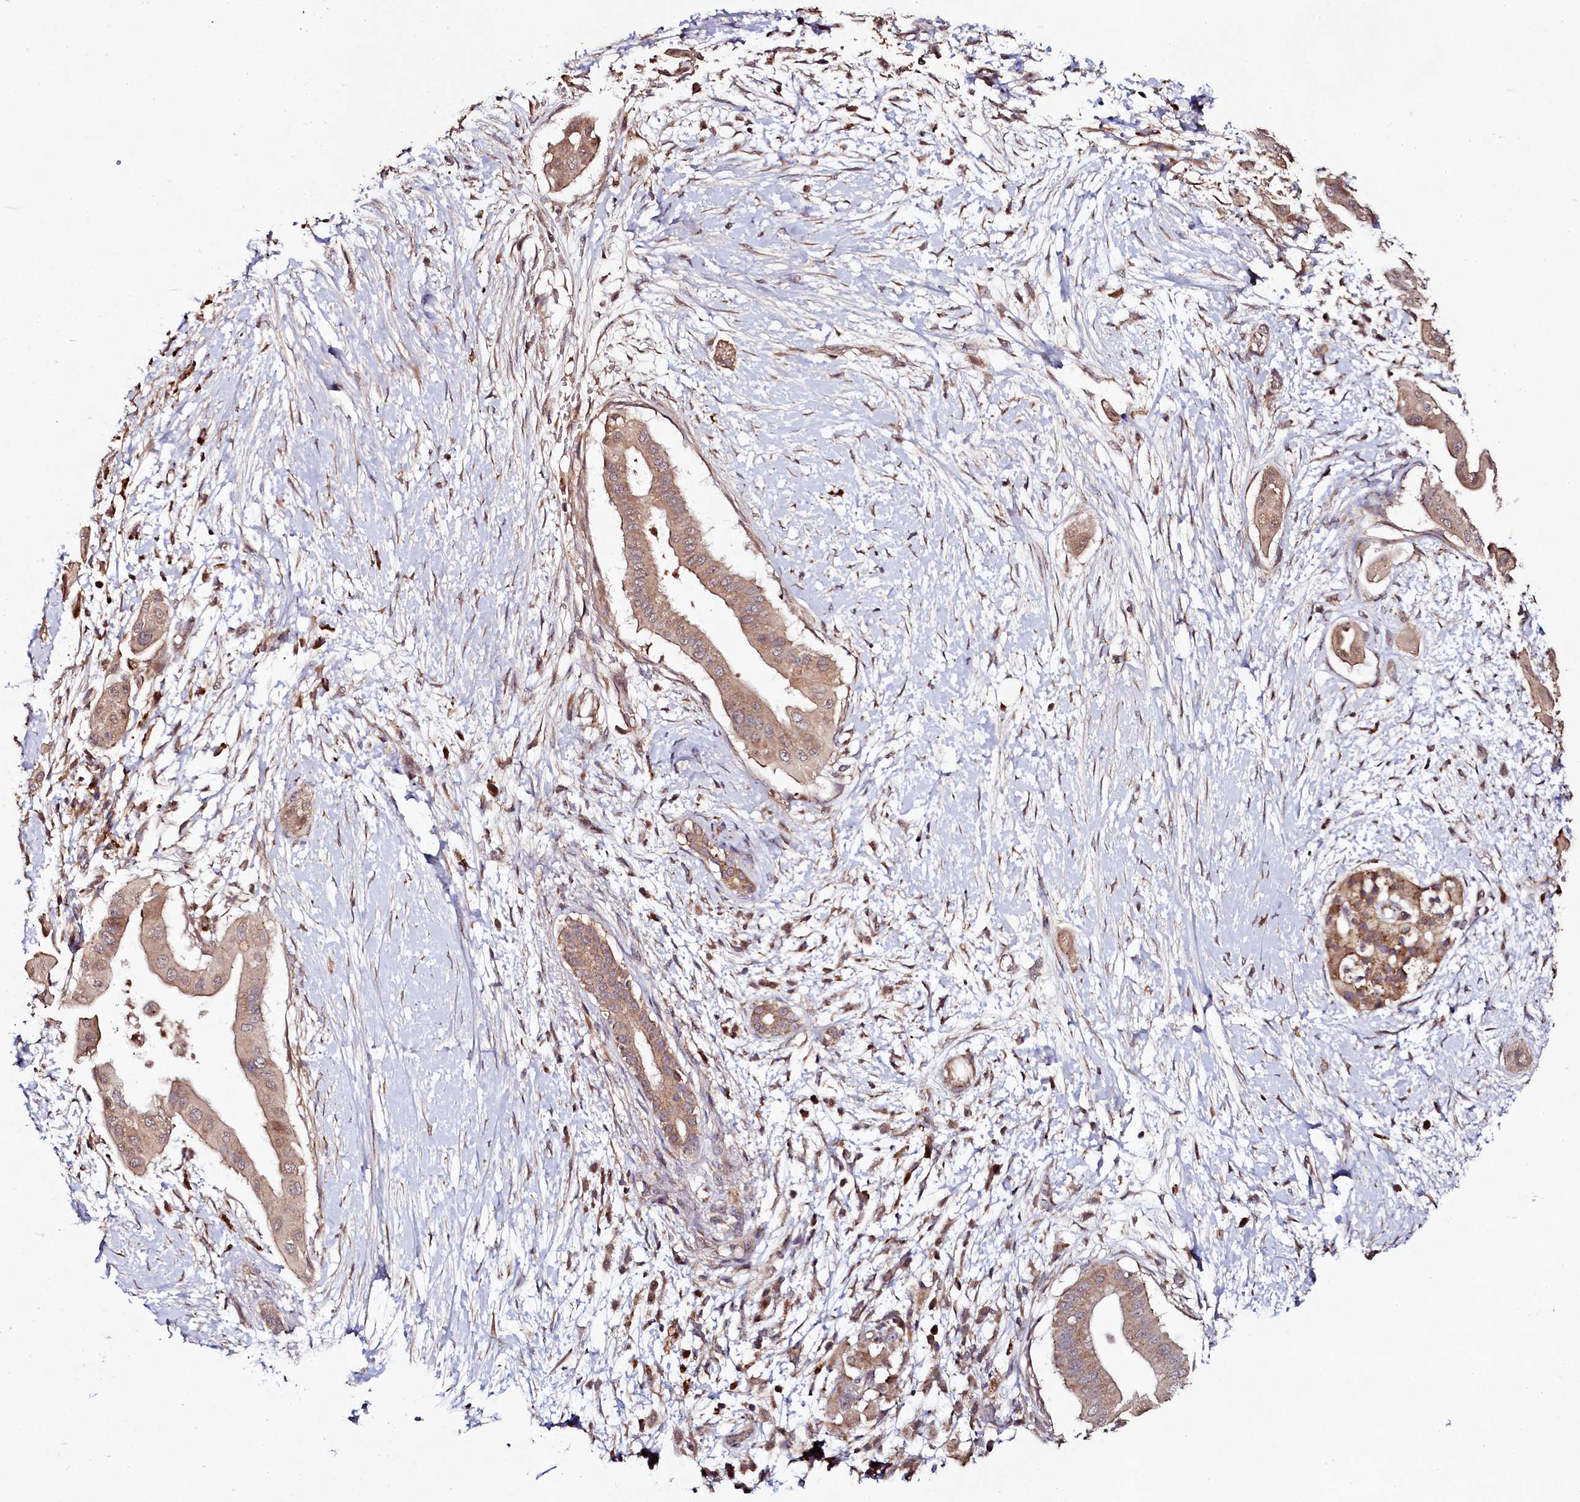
{"staining": {"intensity": "moderate", "quantity": ">75%", "location": "cytoplasmic/membranous"}, "tissue": "pancreatic cancer", "cell_type": "Tumor cells", "image_type": "cancer", "snomed": [{"axis": "morphology", "description": "Adenocarcinoma, NOS"}, {"axis": "topography", "description": "Pancreas"}], "caption": "Tumor cells reveal medium levels of moderate cytoplasmic/membranous expression in about >75% of cells in pancreatic cancer (adenocarcinoma). Ihc stains the protein in brown and the nuclei are stained blue.", "gene": "SEC24C", "patient": {"sex": "male", "age": 68}}